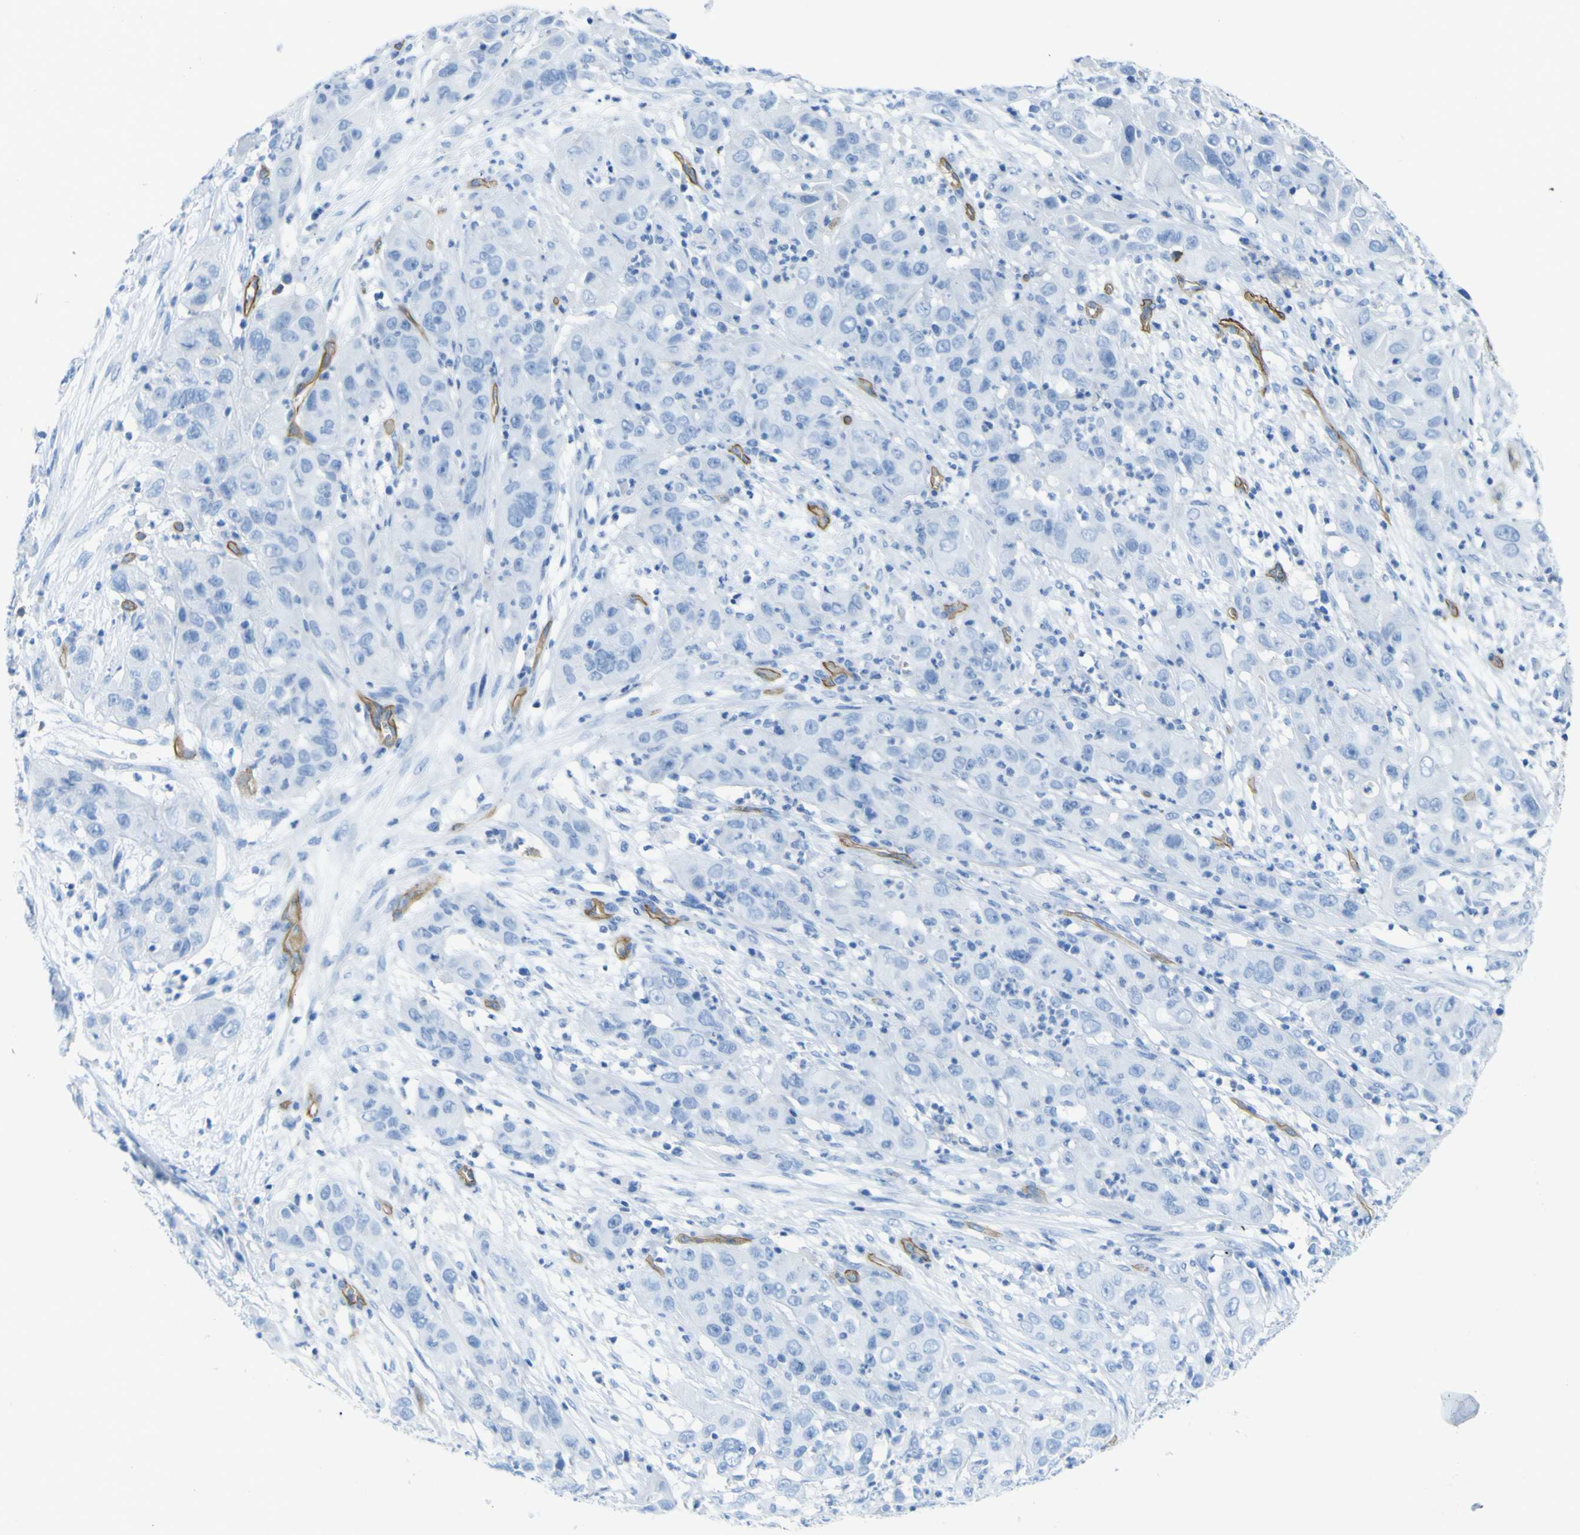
{"staining": {"intensity": "negative", "quantity": "none", "location": "none"}, "tissue": "cervical cancer", "cell_type": "Tumor cells", "image_type": "cancer", "snomed": [{"axis": "morphology", "description": "Squamous cell carcinoma, NOS"}, {"axis": "topography", "description": "Cervix"}], "caption": "DAB (3,3'-diaminobenzidine) immunohistochemical staining of cervical cancer (squamous cell carcinoma) exhibits no significant expression in tumor cells.", "gene": "CD93", "patient": {"sex": "female", "age": 32}}